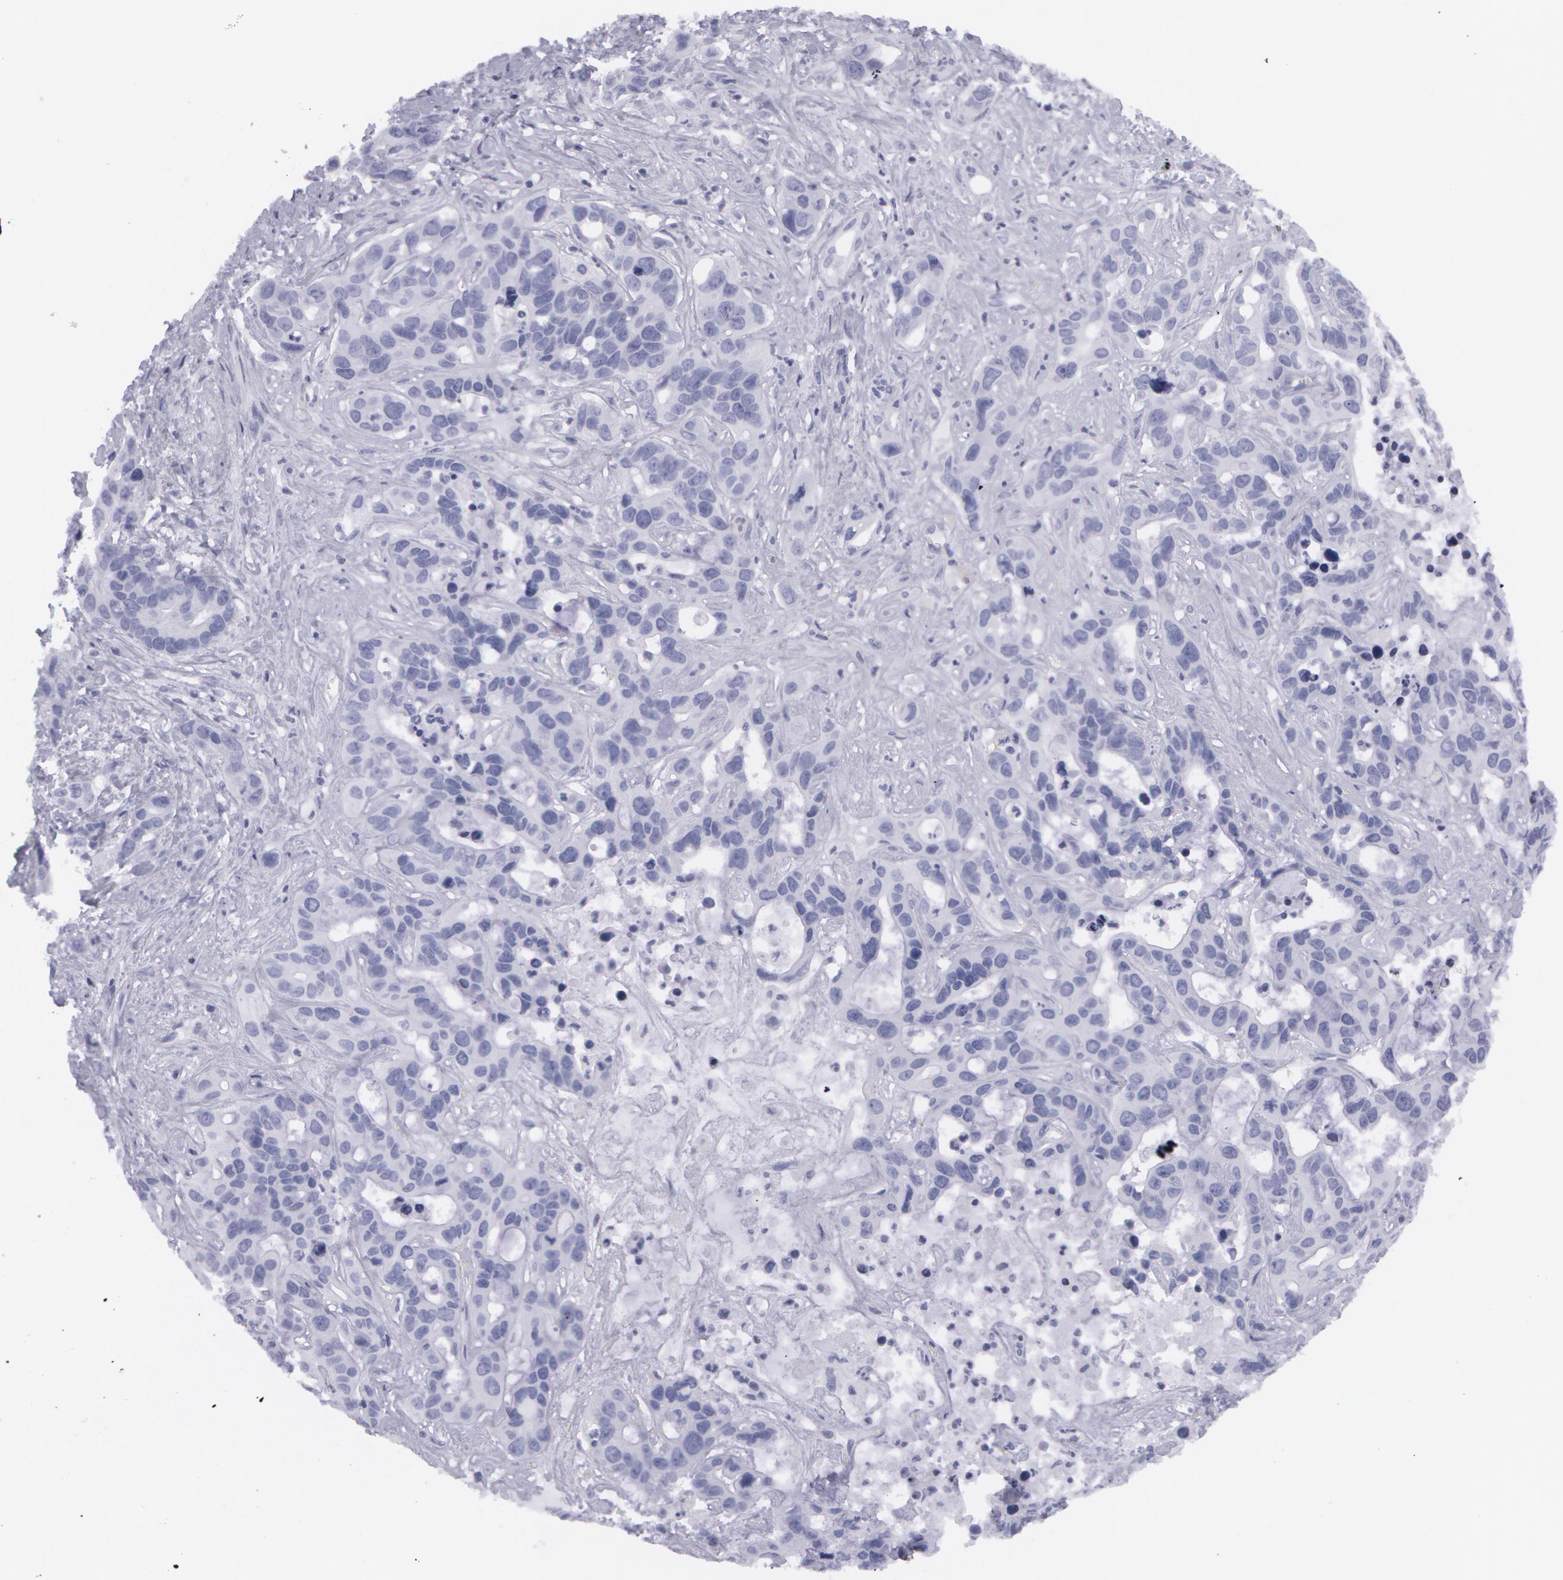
{"staining": {"intensity": "negative", "quantity": "none", "location": "none"}, "tissue": "liver cancer", "cell_type": "Tumor cells", "image_type": "cancer", "snomed": [{"axis": "morphology", "description": "Cholangiocarcinoma"}, {"axis": "topography", "description": "Liver"}], "caption": "Micrograph shows no protein positivity in tumor cells of liver cholangiocarcinoma tissue.", "gene": "AMACR", "patient": {"sex": "female", "age": 65}}